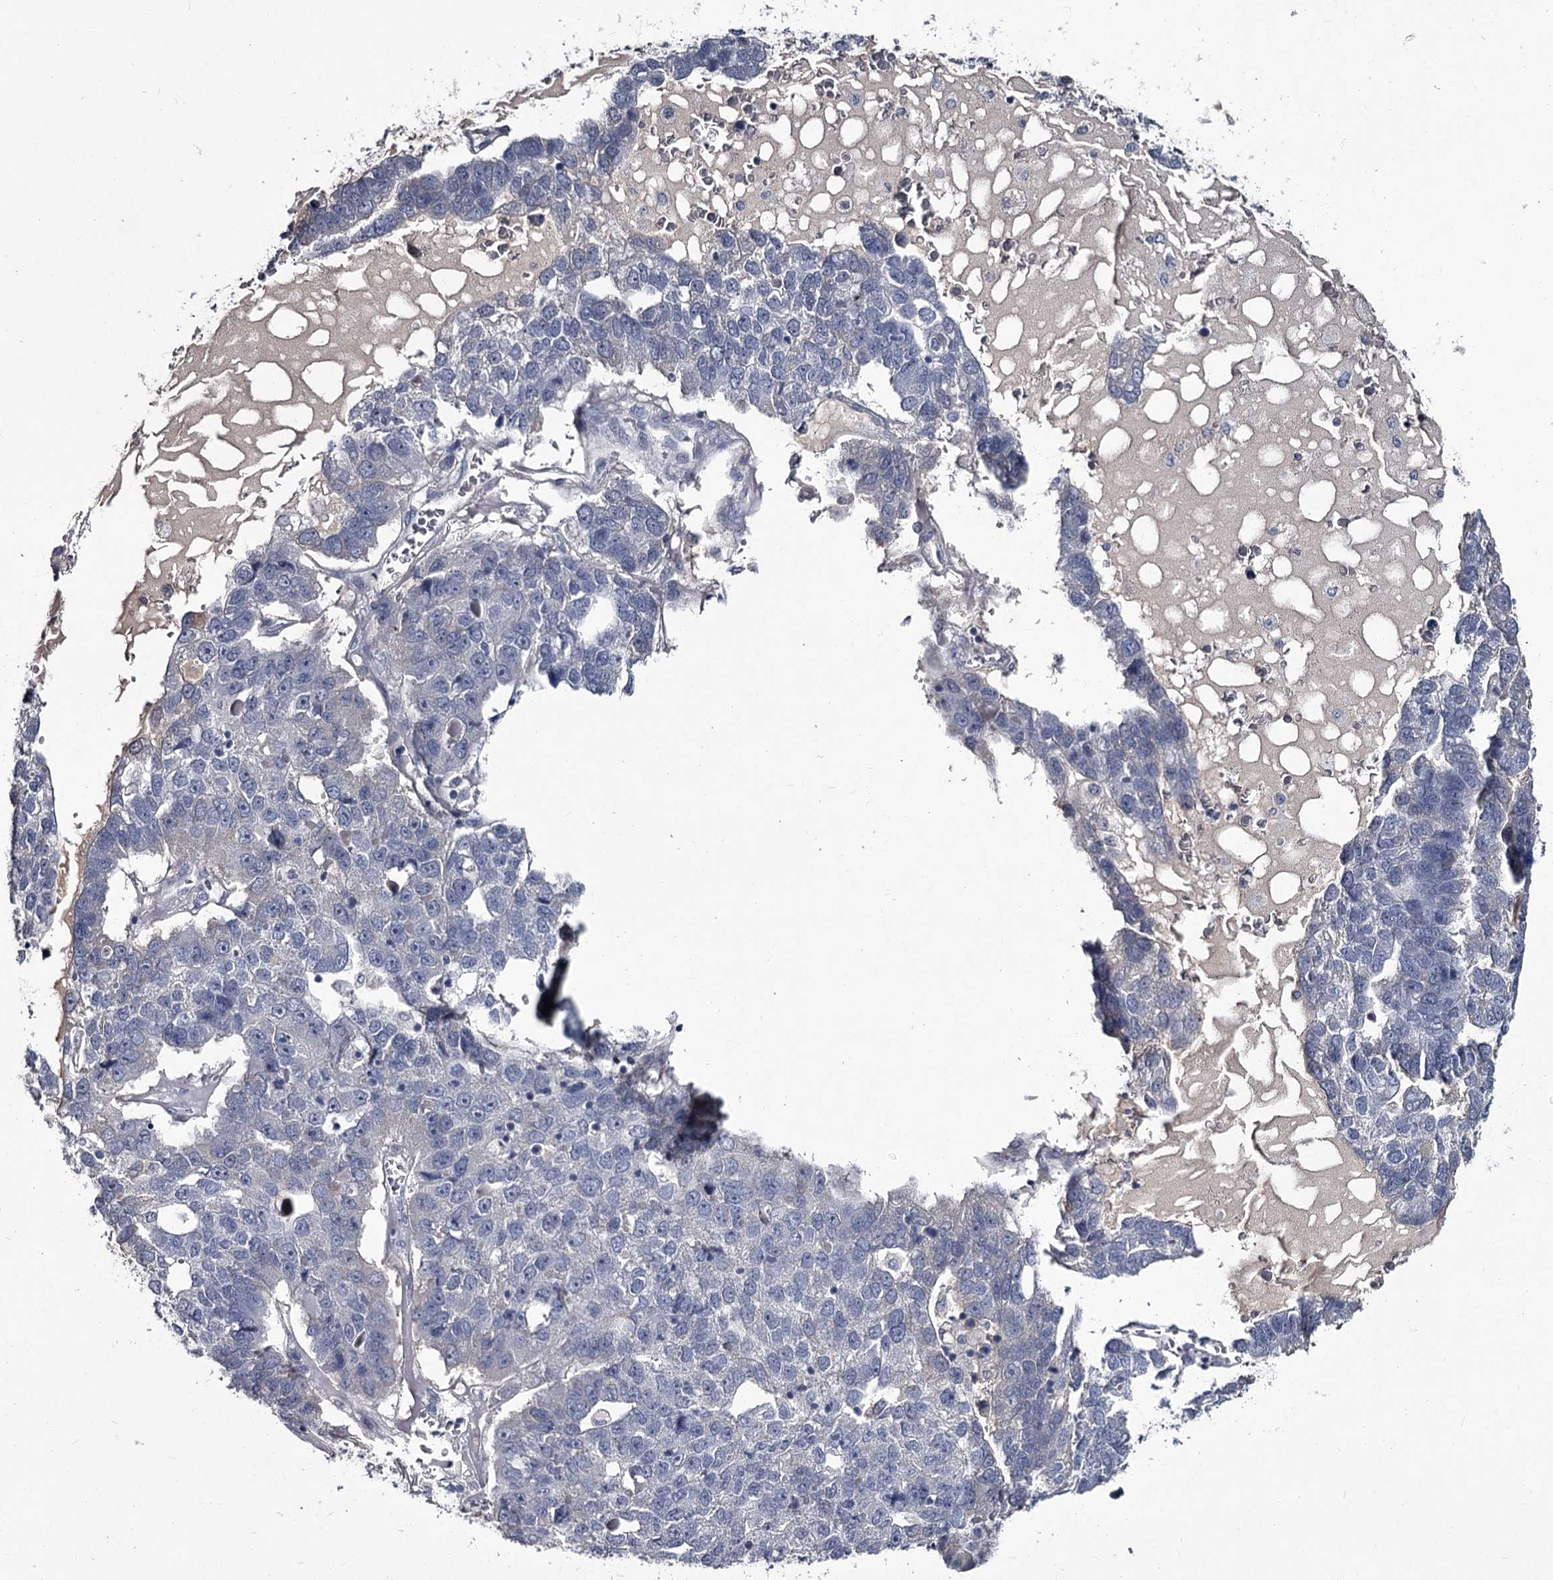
{"staining": {"intensity": "negative", "quantity": "none", "location": "none"}, "tissue": "pancreatic cancer", "cell_type": "Tumor cells", "image_type": "cancer", "snomed": [{"axis": "morphology", "description": "Adenocarcinoma, NOS"}, {"axis": "topography", "description": "Pancreas"}], "caption": "DAB immunohistochemical staining of pancreatic cancer (adenocarcinoma) shows no significant expression in tumor cells. Nuclei are stained in blue.", "gene": "DAO", "patient": {"sex": "female", "age": 61}}